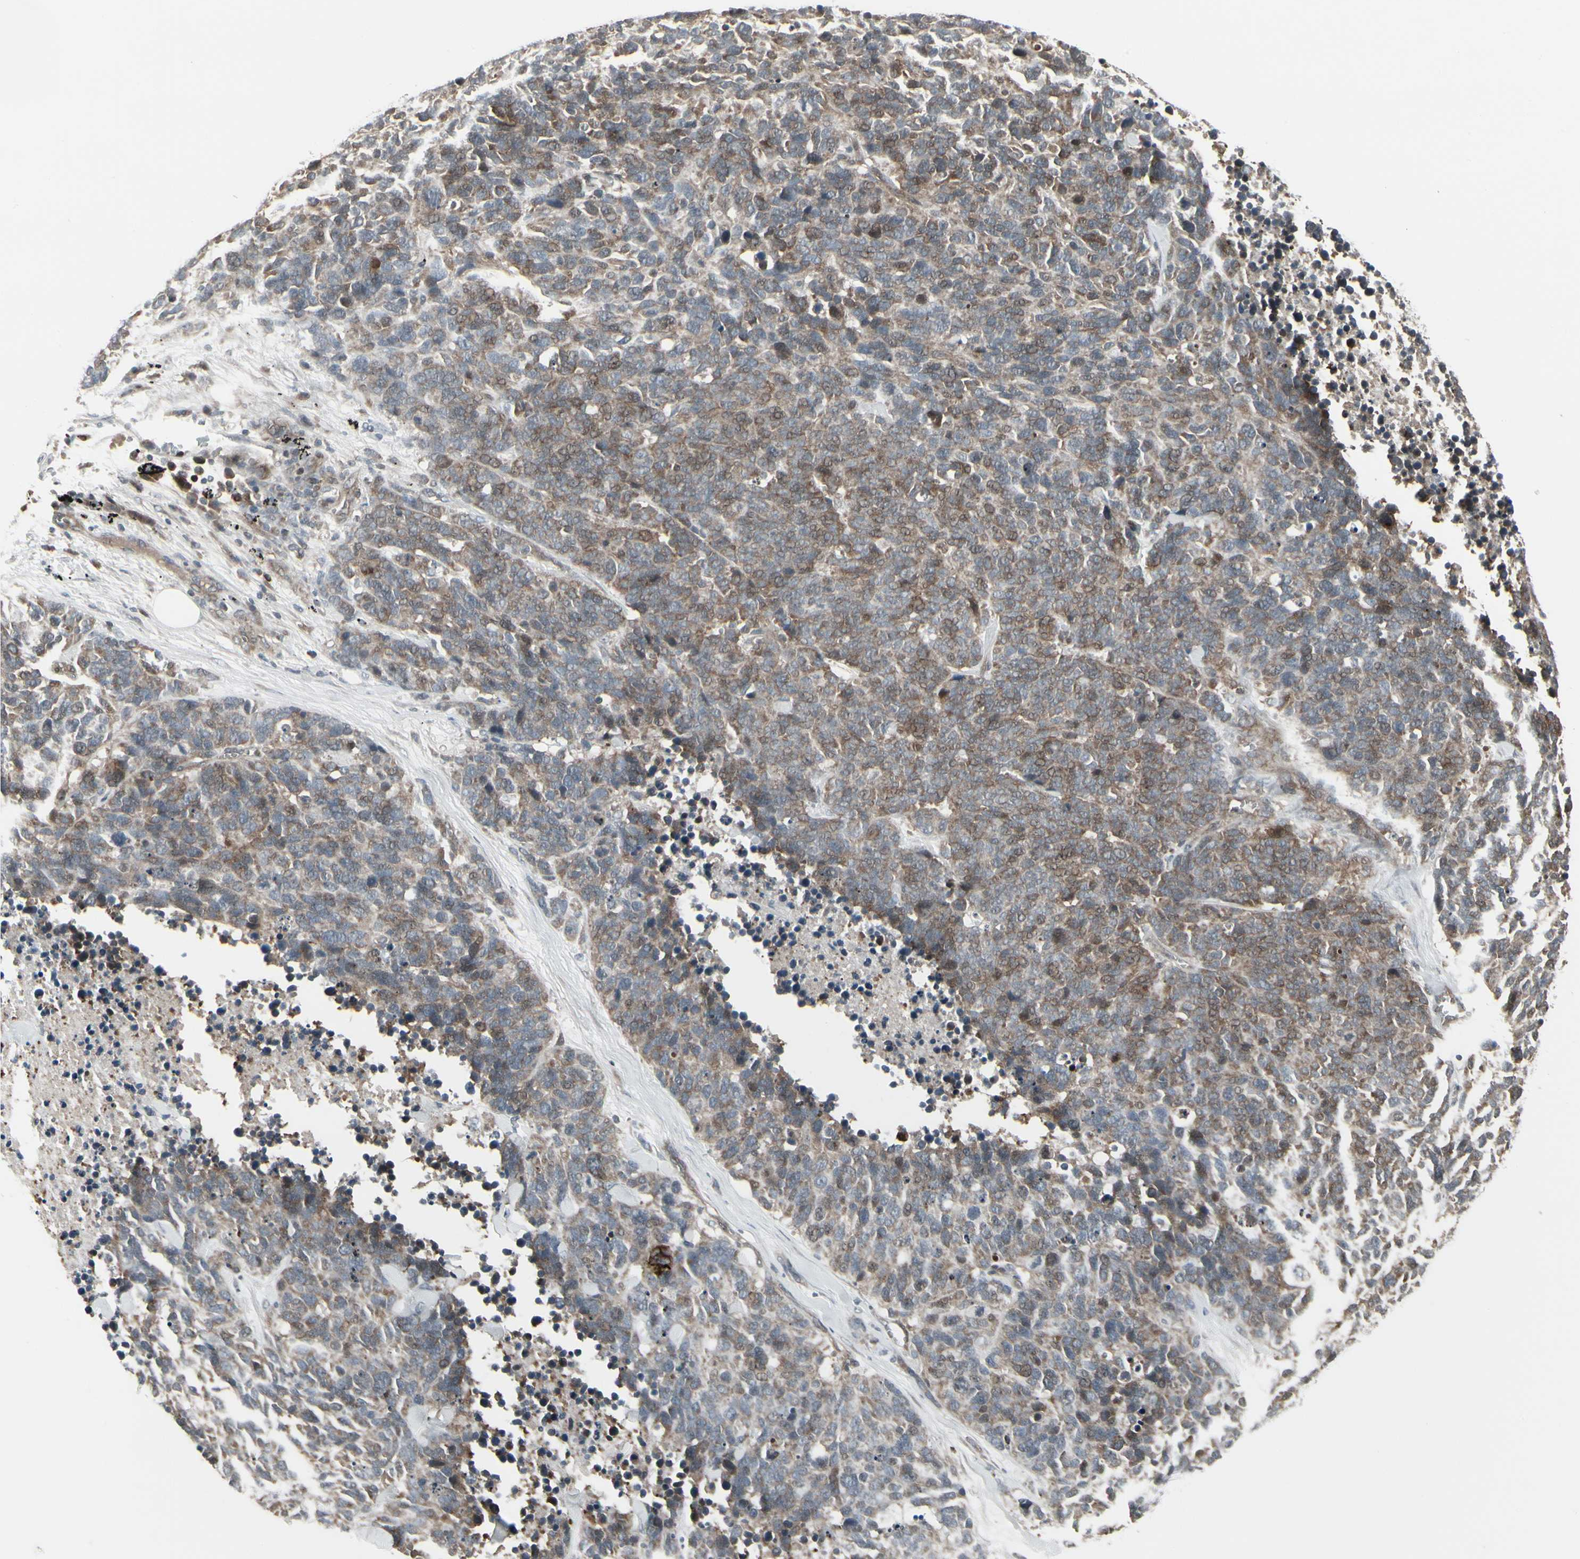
{"staining": {"intensity": "moderate", "quantity": "25%-75%", "location": "cytoplasmic/membranous"}, "tissue": "lung cancer", "cell_type": "Tumor cells", "image_type": "cancer", "snomed": [{"axis": "morphology", "description": "Neoplasm, malignant, NOS"}, {"axis": "topography", "description": "Lung"}], "caption": "Protein expression analysis of human lung cancer reveals moderate cytoplasmic/membranous staining in approximately 25%-75% of tumor cells.", "gene": "IGFBP6", "patient": {"sex": "female", "age": 58}}